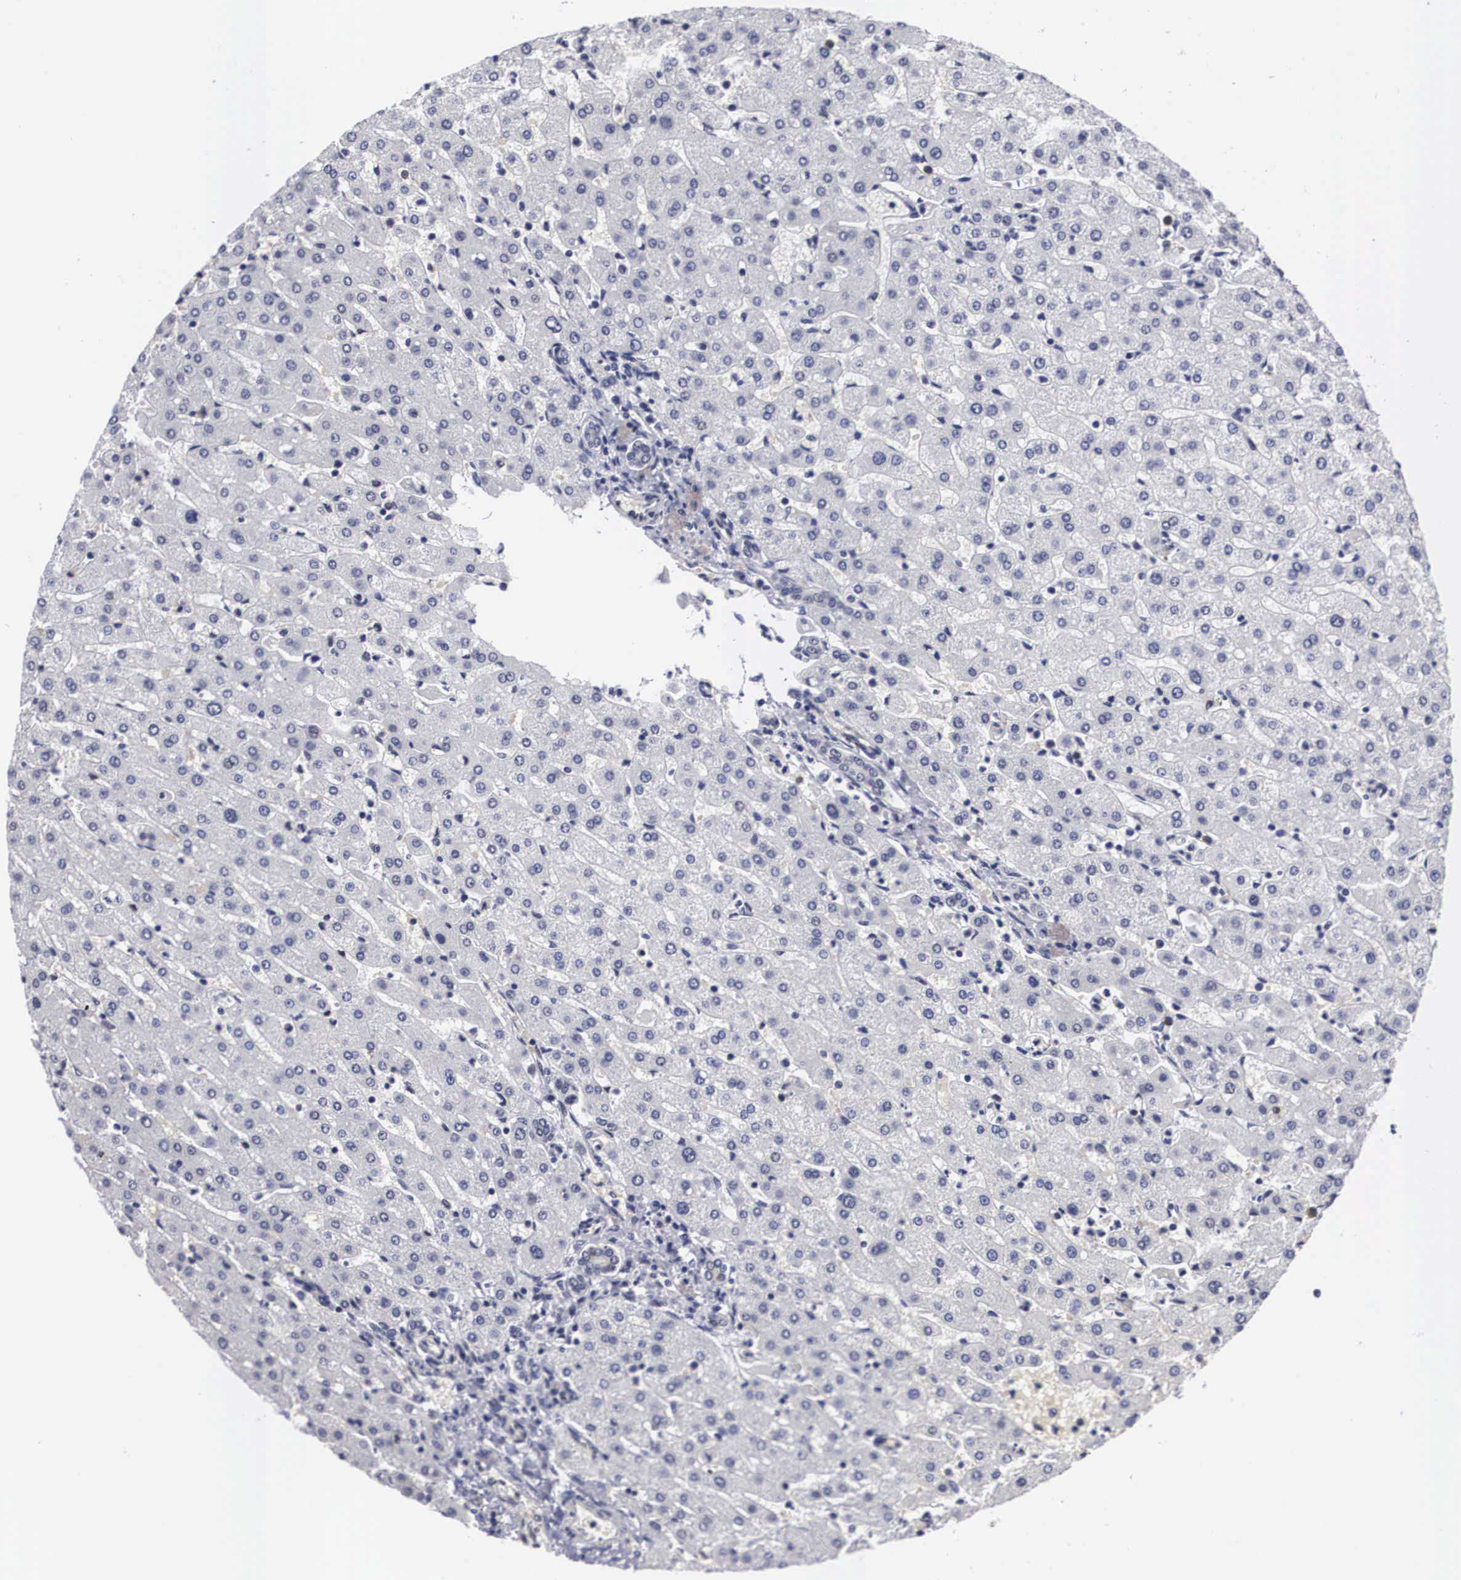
{"staining": {"intensity": "weak", "quantity": "<25%", "location": "cytoplasmic/membranous"}, "tissue": "liver", "cell_type": "Cholangiocytes", "image_type": "normal", "snomed": [{"axis": "morphology", "description": "Normal tissue, NOS"}, {"axis": "topography", "description": "Liver"}], "caption": "IHC photomicrograph of benign liver: liver stained with DAB exhibits no significant protein staining in cholangiocytes. (Immunohistochemistry, brightfield microscopy, high magnification).", "gene": "OTX2", "patient": {"sex": "female", "age": 30}}